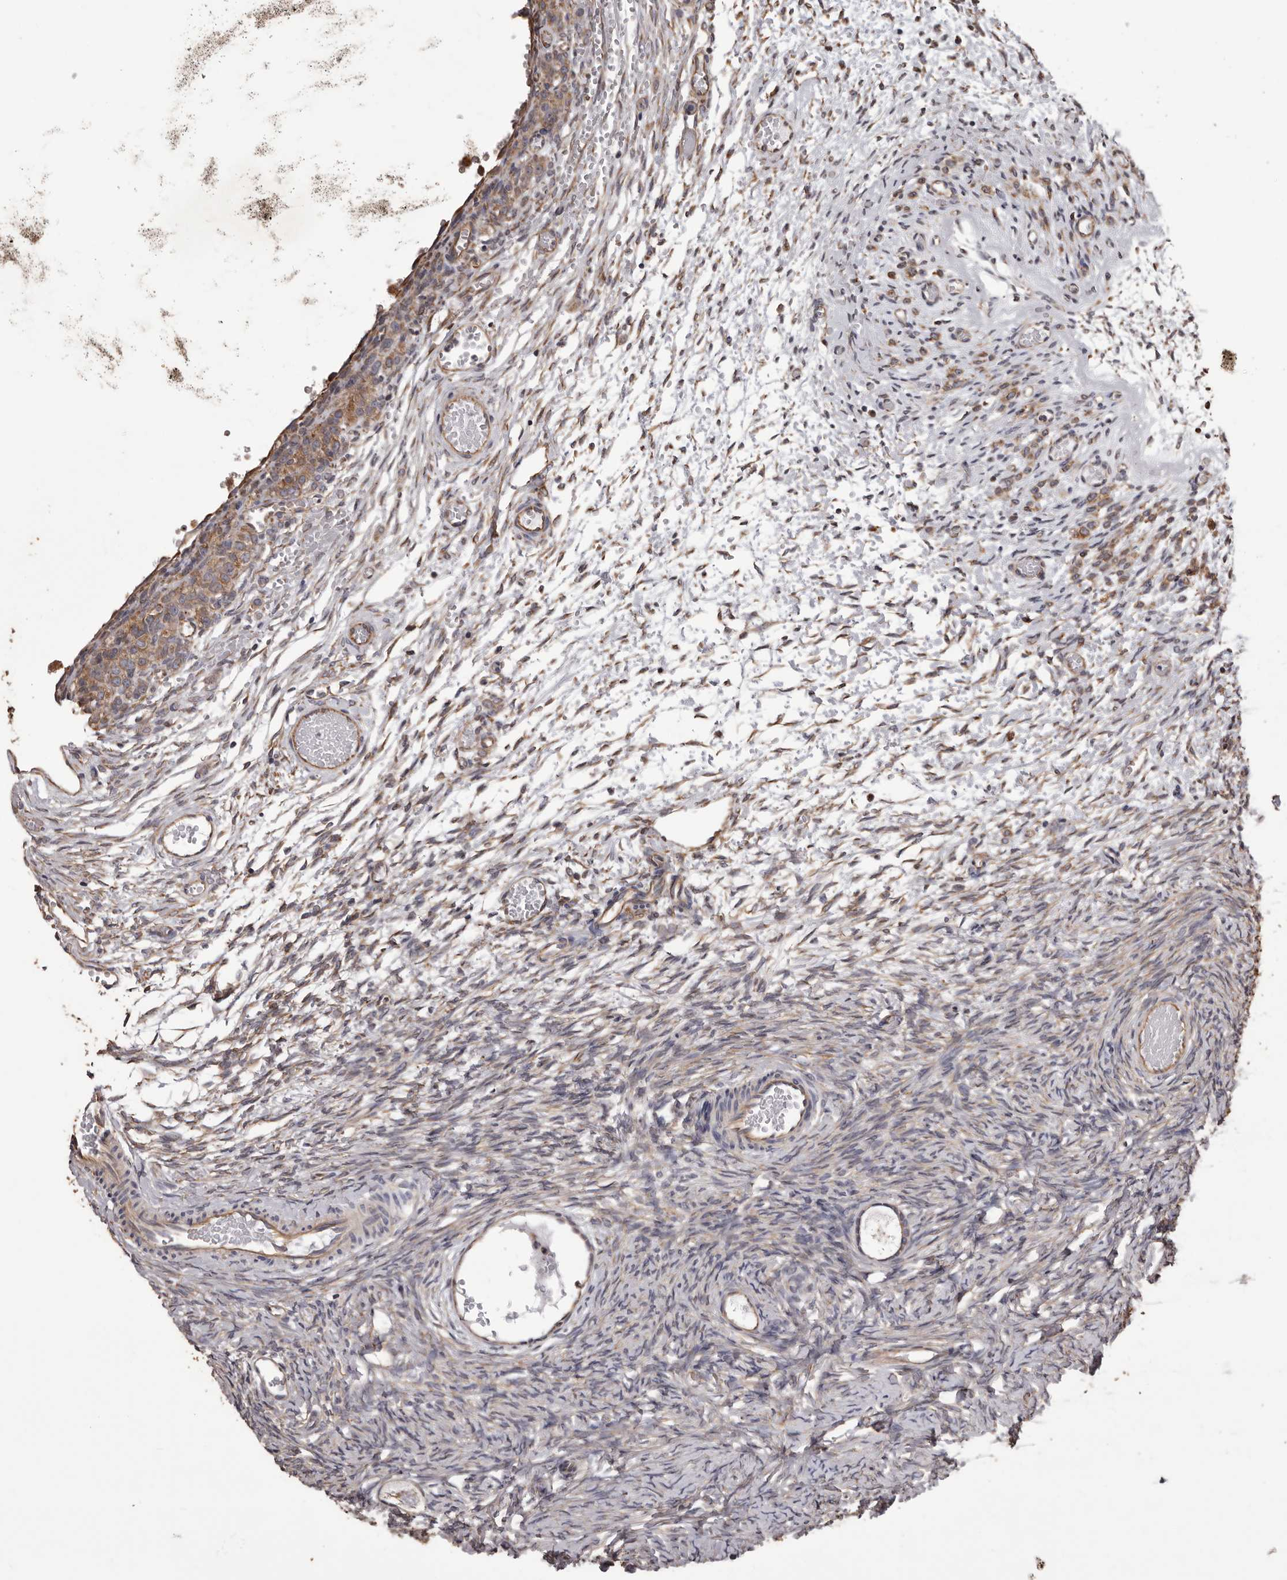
{"staining": {"intensity": "weak", "quantity": "25%-75%", "location": "cytoplasmic/membranous"}, "tissue": "ovary", "cell_type": "Follicle cells", "image_type": "normal", "snomed": [{"axis": "morphology", "description": "Adenocarcinoma, NOS"}, {"axis": "topography", "description": "Endometrium"}], "caption": "Weak cytoplasmic/membranous positivity for a protein is identified in about 25%-75% of follicle cells of unremarkable ovary using immunohistochemistry (IHC).", "gene": "CEP104", "patient": {"sex": "female", "age": 32}}